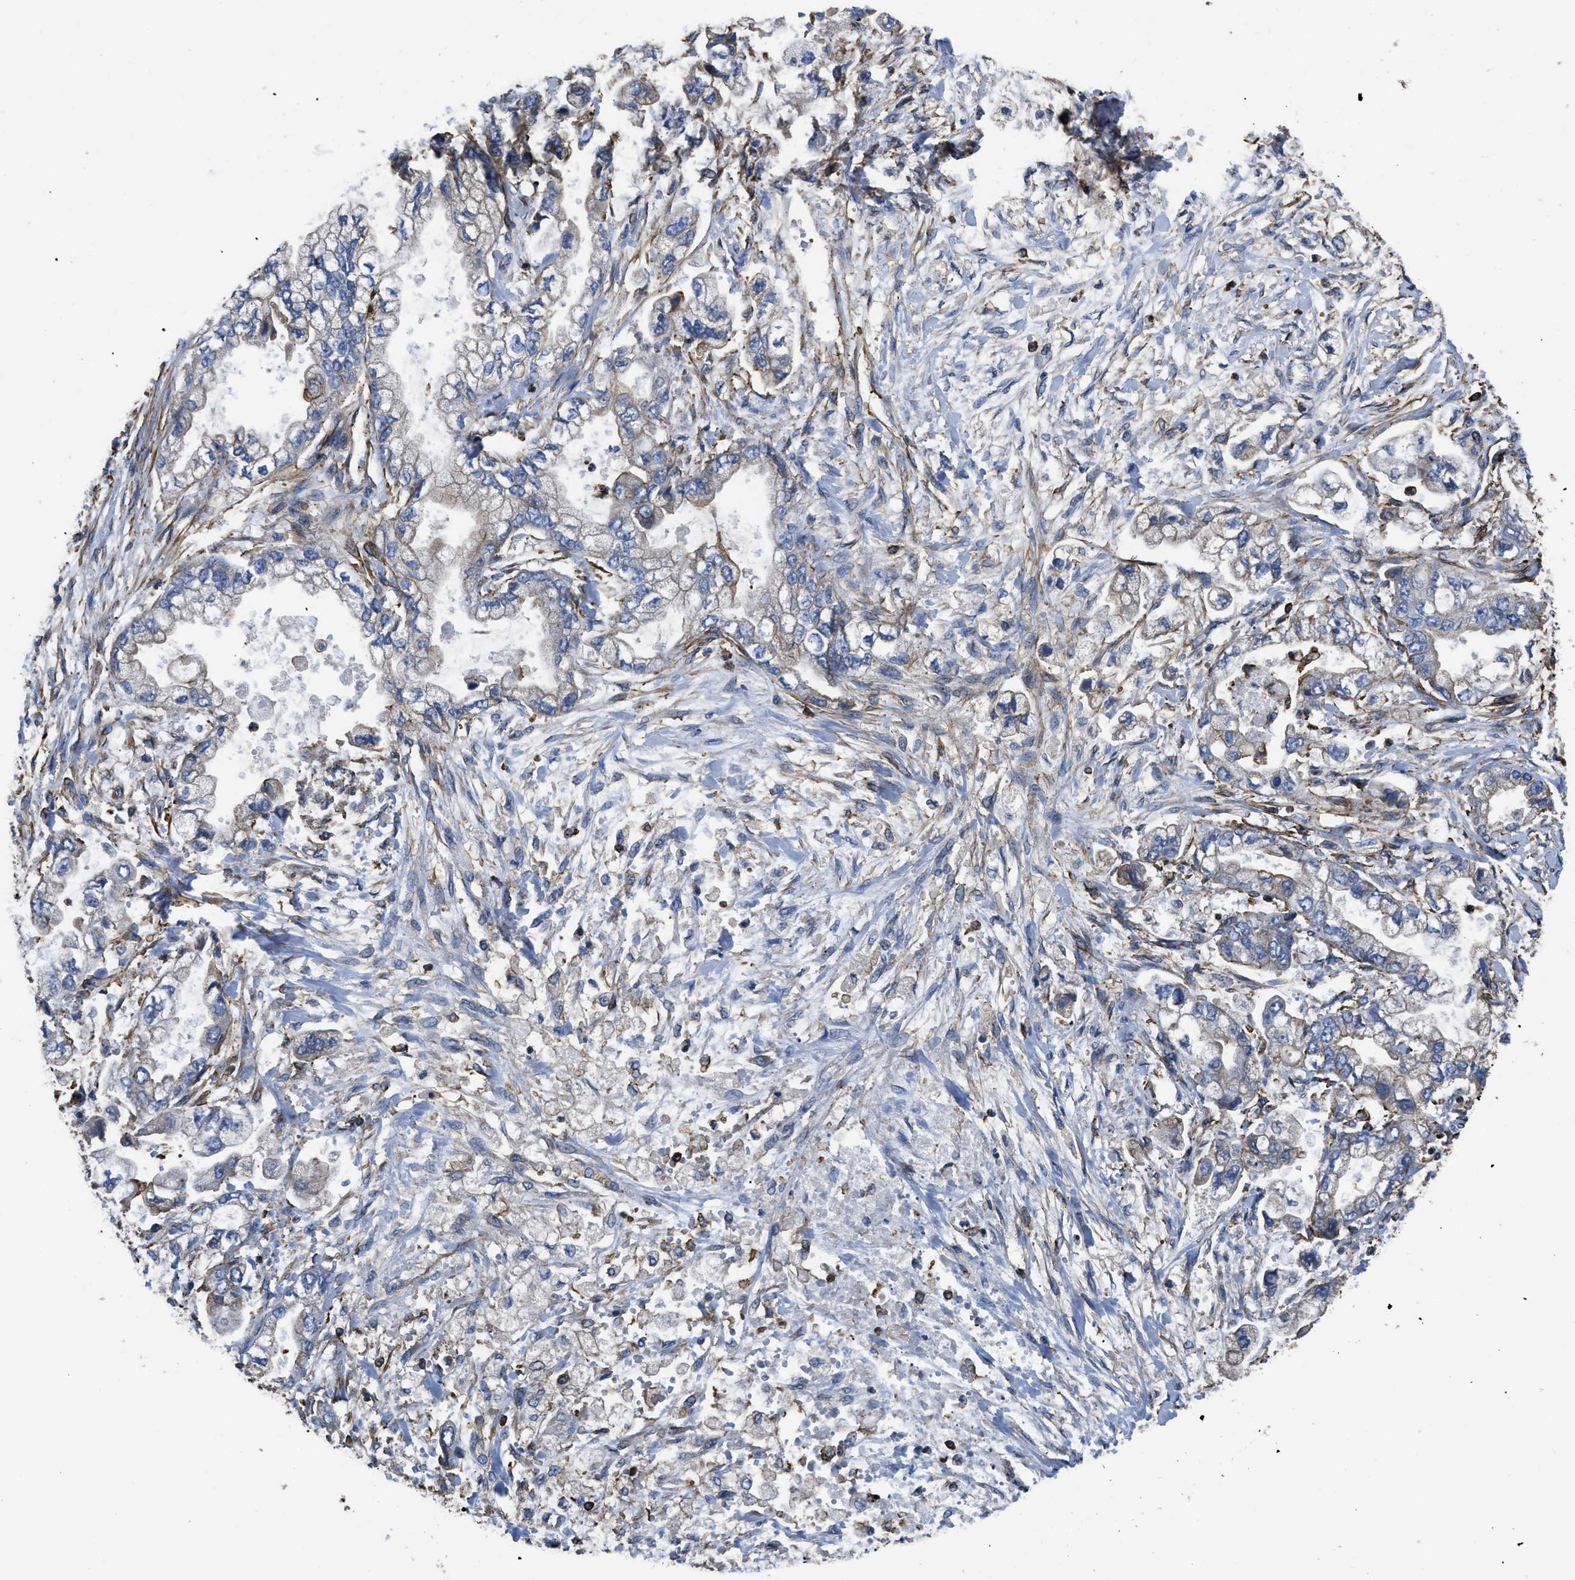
{"staining": {"intensity": "negative", "quantity": "none", "location": "none"}, "tissue": "stomach cancer", "cell_type": "Tumor cells", "image_type": "cancer", "snomed": [{"axis": "morphology", "description": "Normal tissue, NOS"}, {"axis": "morphology", "description": "Adenocarcinoma, NOS"}, {"axis": "topography", "description": "Stomach"}], "caption": "Immunohistochemical staining of stomach adenocarcinoma reveals no significant positivity in tumor cells.", "gene": "SCUBE2", "patient": {"sex": "male", "age": 62}}